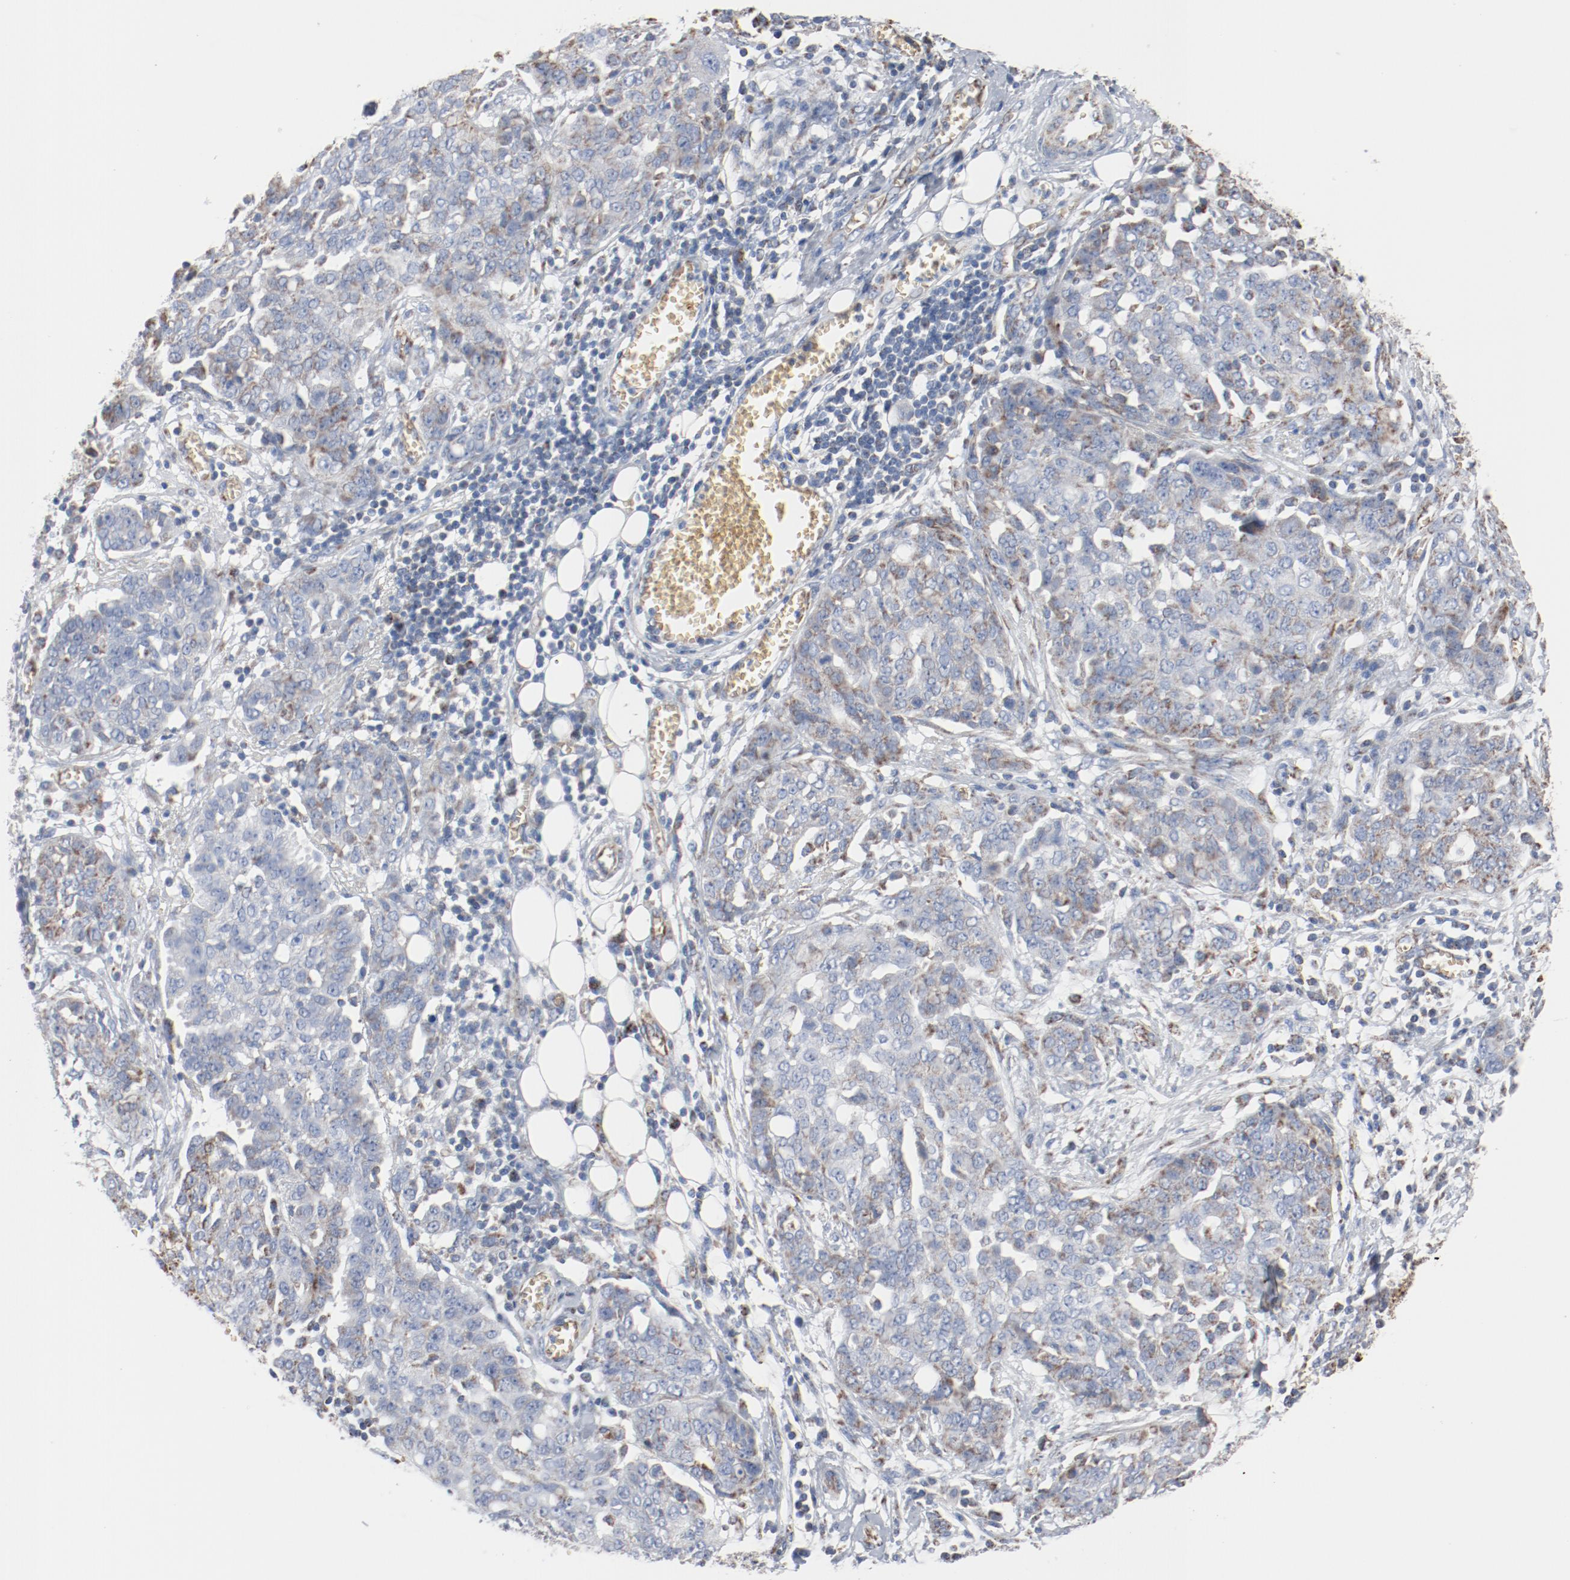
{"staining": {"intensity": "weak", "quantity": "<25%", "location": "cytoplasmic/membranous"}, "tissue": "ovarian cancer", "cell_type": "Tumor cells", "image_type": "cancer", "snomed": [{"axis": "morphology", "description": "Cystadenocarcinoma, serous, NOS"}, {"axis": "topography", "description": "Soft tissue"}, {"axis": "topography", "description": "Ovary"}], "caption": "An immunohistochemistry (IHC) histopathology image of ovarian cancer is shown. There is no staining in tumor cells of ovarian cancer.", "gene": "NDUFB8", "patient": {"sex": "female", "age": 57}}